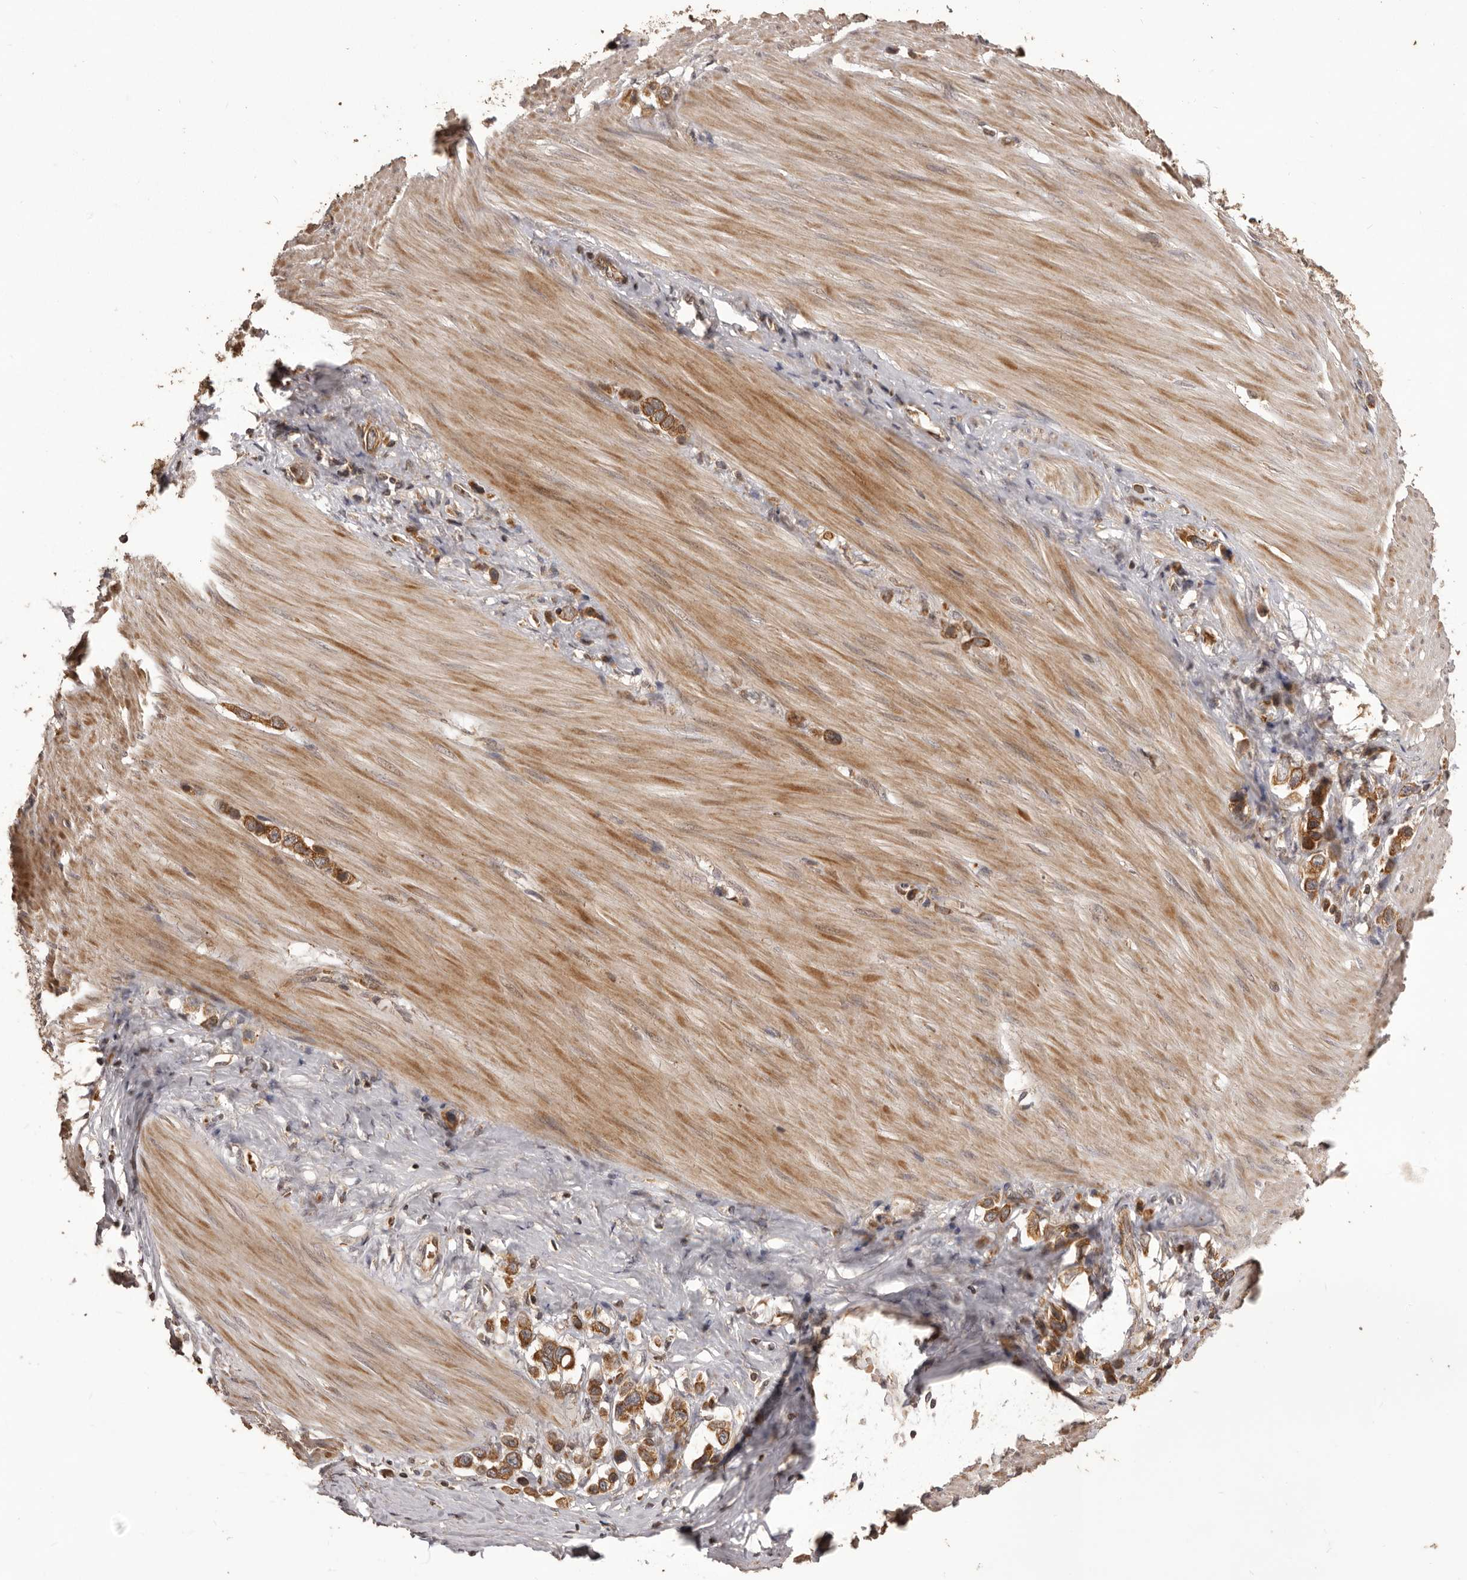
{"staining": {"intensity": "strong", "quantity": ">75%", "location": "cytoplasmic/membranous"}, "tissue": "stomach cancer", "cell_type": "Tumor cells", "image_type": "cancer", "snomed": [{"axis": "morphology", "description": "Adenocarcinoma, NOS"}, {"axis": "topography", "description": "Stomach"}], "caption": "Immunohistochemistry (DAB) staining of human stomach cancer (adenocarcinoma) shows strong cytoplasmic/membranous protein expression in about >75% of tumor cells. (brown staining indicates protein expression, while blue staining denotes nuclei).", "gene": "QRSL1", "patient": {"sex": "female", "age": 65}}